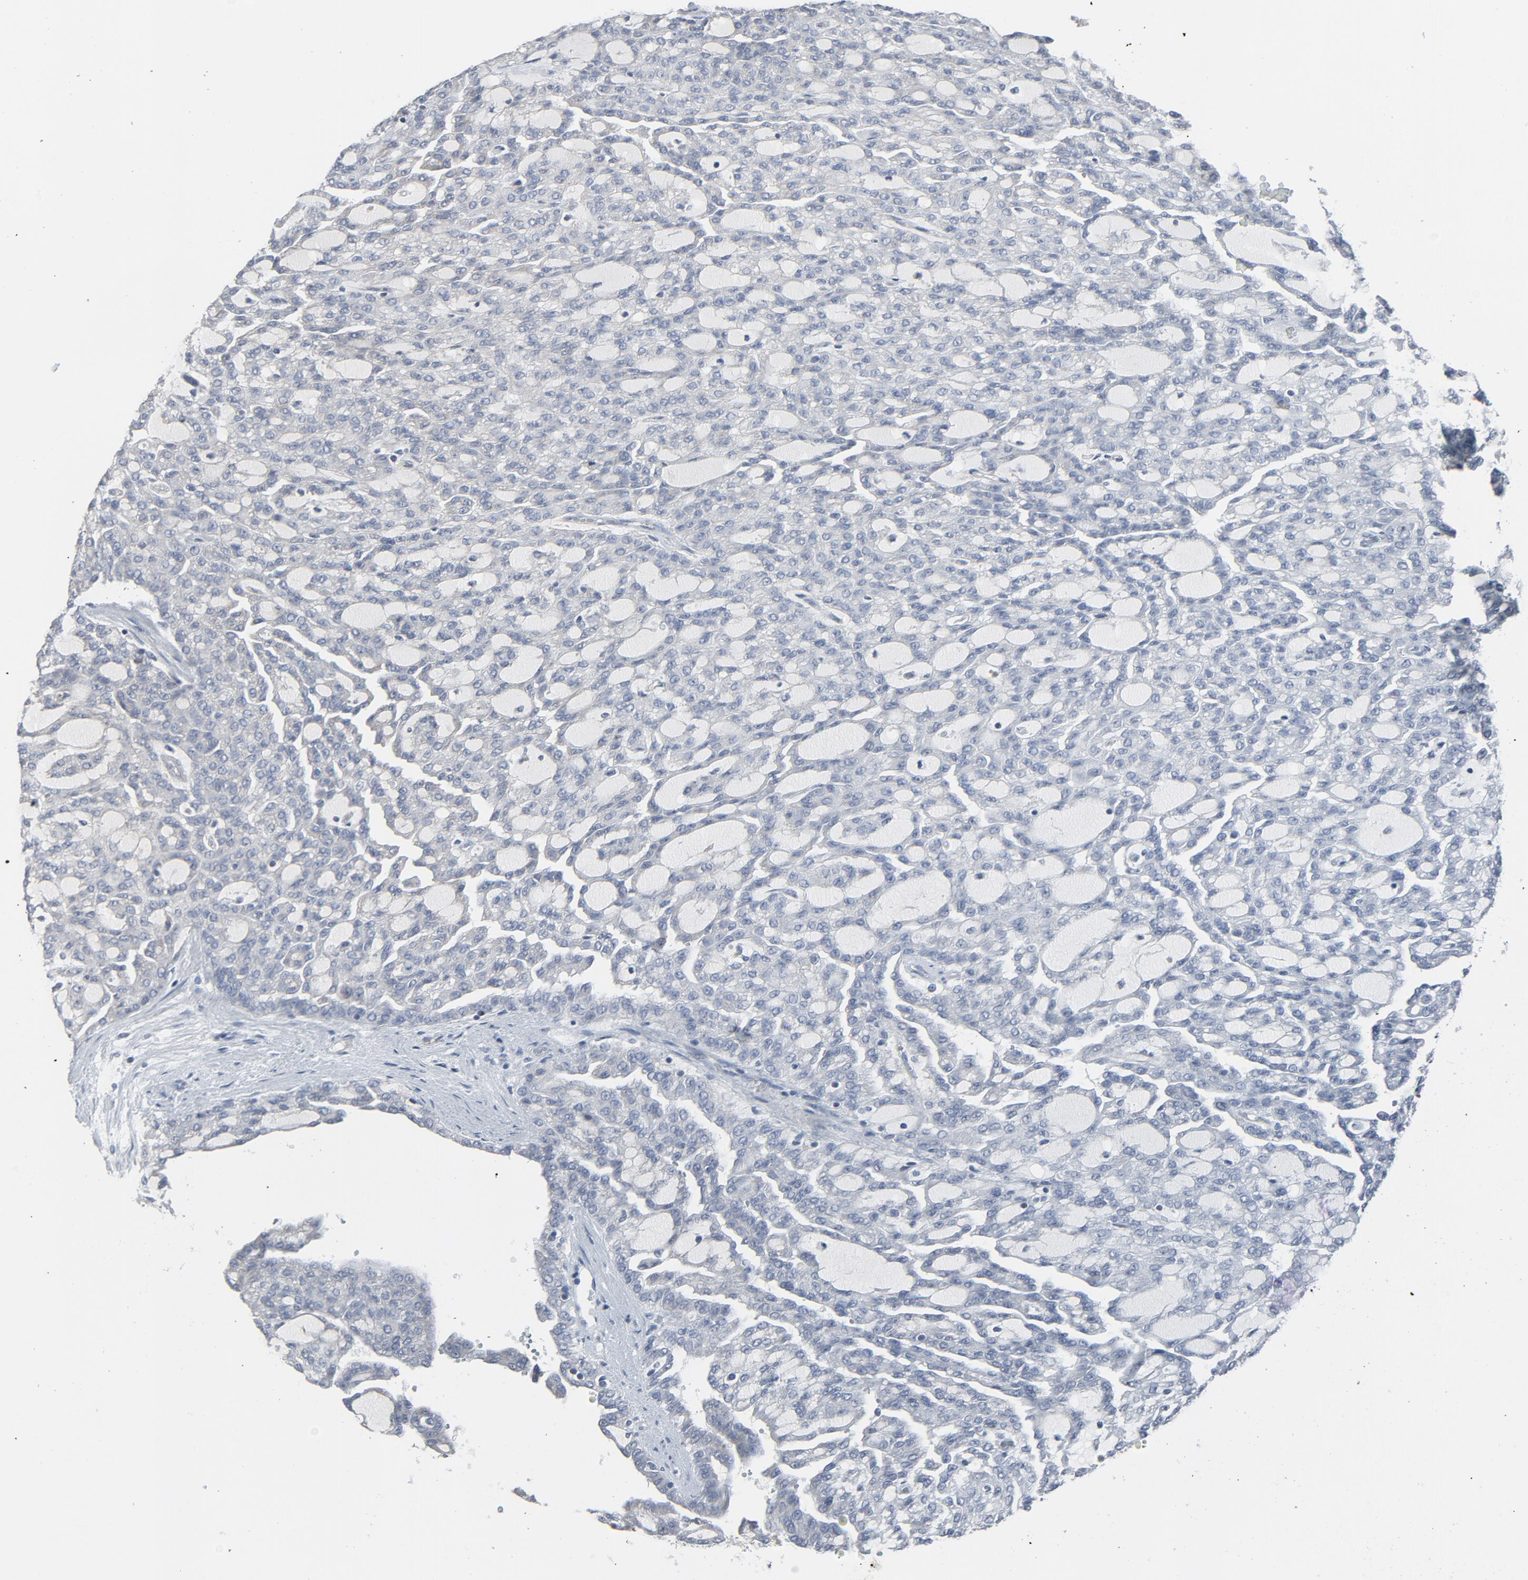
{"staining": {"intensity": "negative", "quantity": "none", "location": "none"}, "tissue": "renal cancer", "cell_type": "Tumor cells", "image_type": "cancer", "snomed": [{"axis": "morphology", "description": "Adenocarcinoma, NOS"}, {"axis": "topography", "description": "Kidney"}], "caption": "Tumor cells show no significant expression in renal cancer. (IHC, brightfield microscopy, high magnification).", "gene": "TRIOBP", "patient": {"sex": "male", "age": 63}}